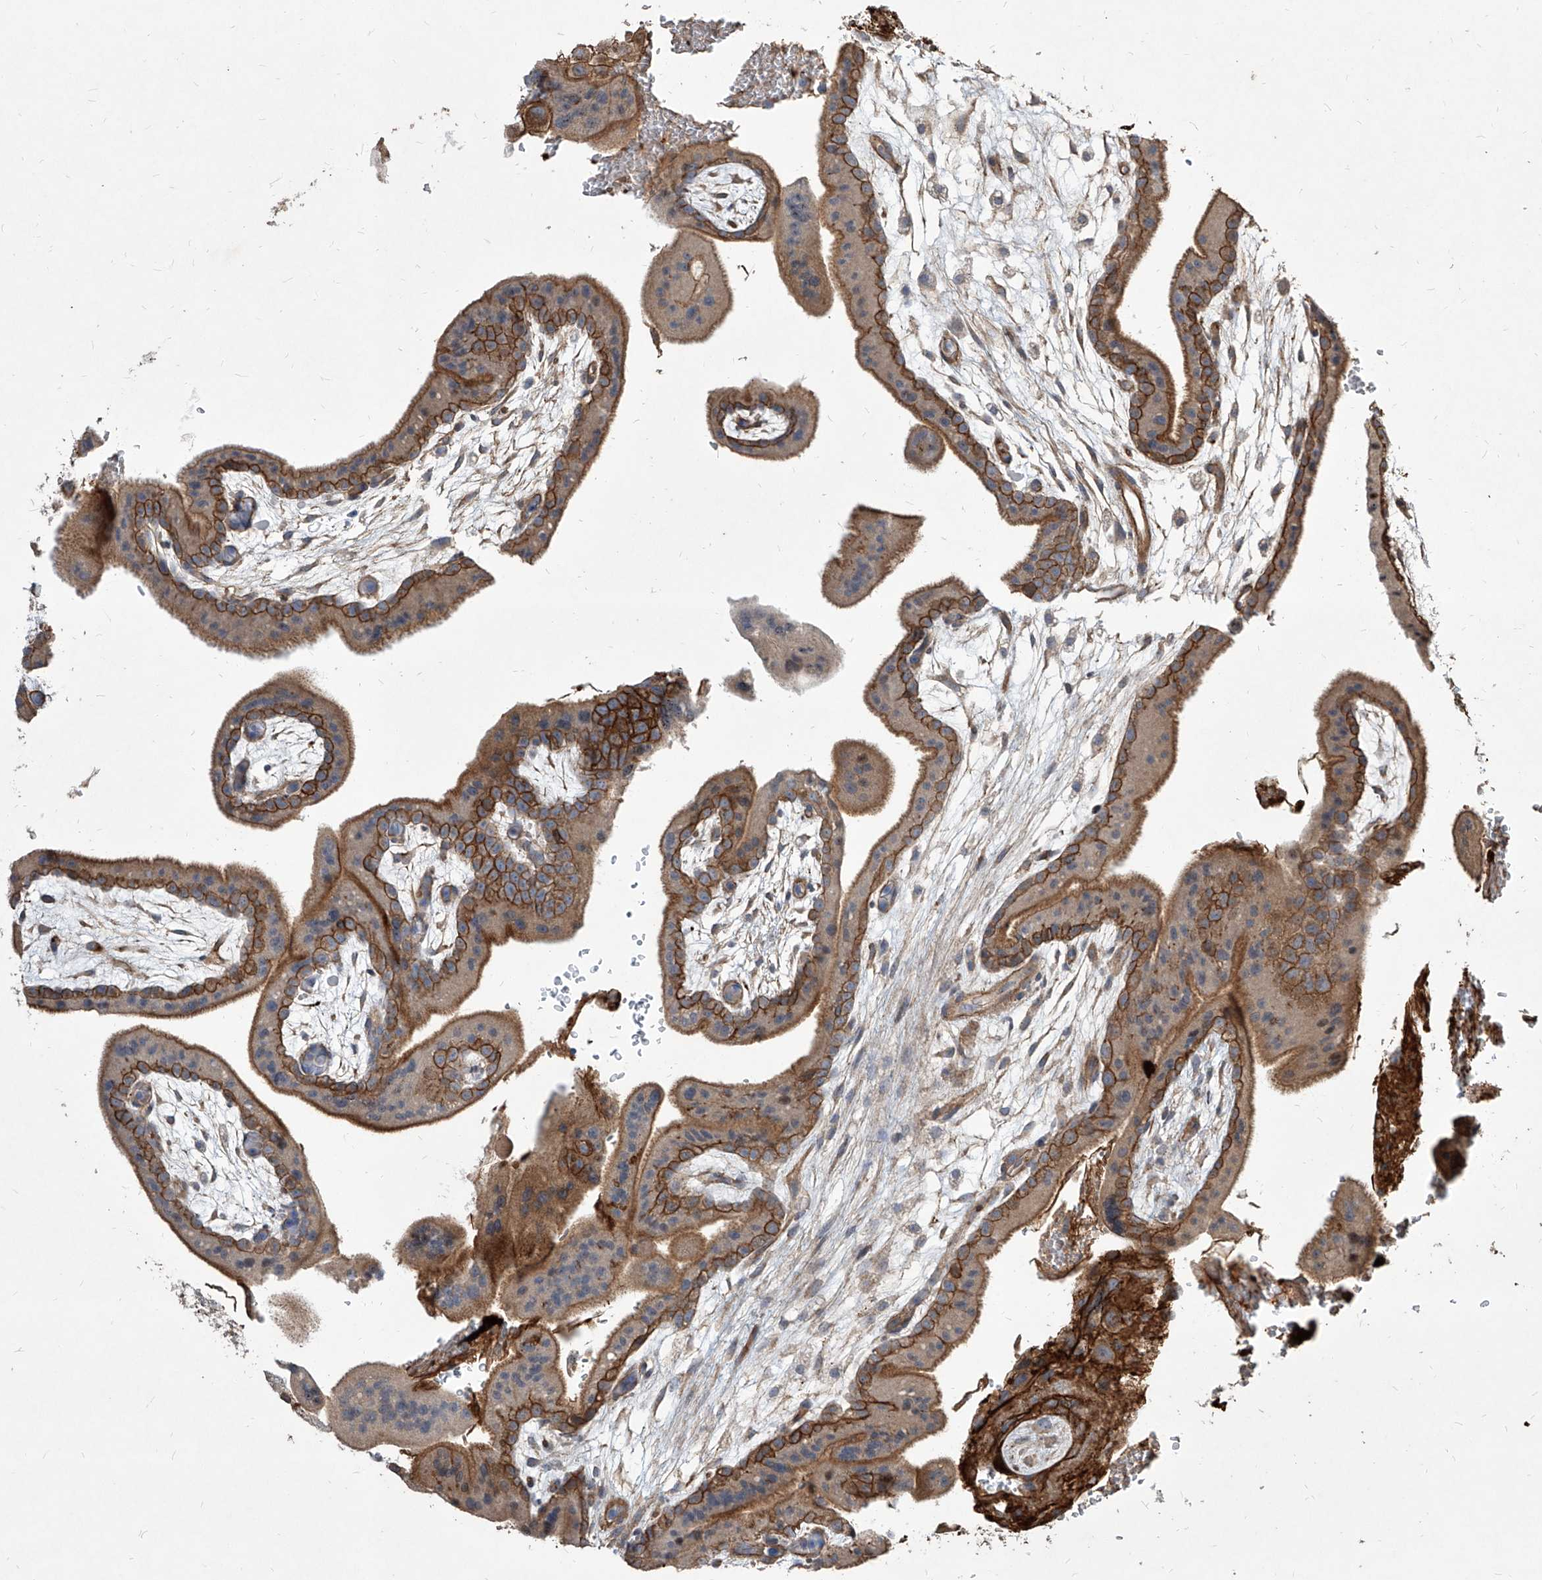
{"staining": {"intensity": "strong", "quantity": "25%-75%", "location": "cytoplasmic/membranous"}, "tissue": "placenta", "cell_type": "Trophoblastic cells", "image_type": "normal", "snomed": [{"axis": "morphology", "description": "Normal tissue, NOS"}, {"axis": "topography", "description": "Placenta"}], "caption": "Placenta was stained to show a protein in brown. There is high levels of strong cytoplasmic/membranous expression in approximately 25%-75% of trophoblastic cells. Immunohistochemistry (ihc) stains the protein in brown and the nuclei are stained blue.", "gene": "FAM83B", "patient": {"sex": "female", "age": 35}}